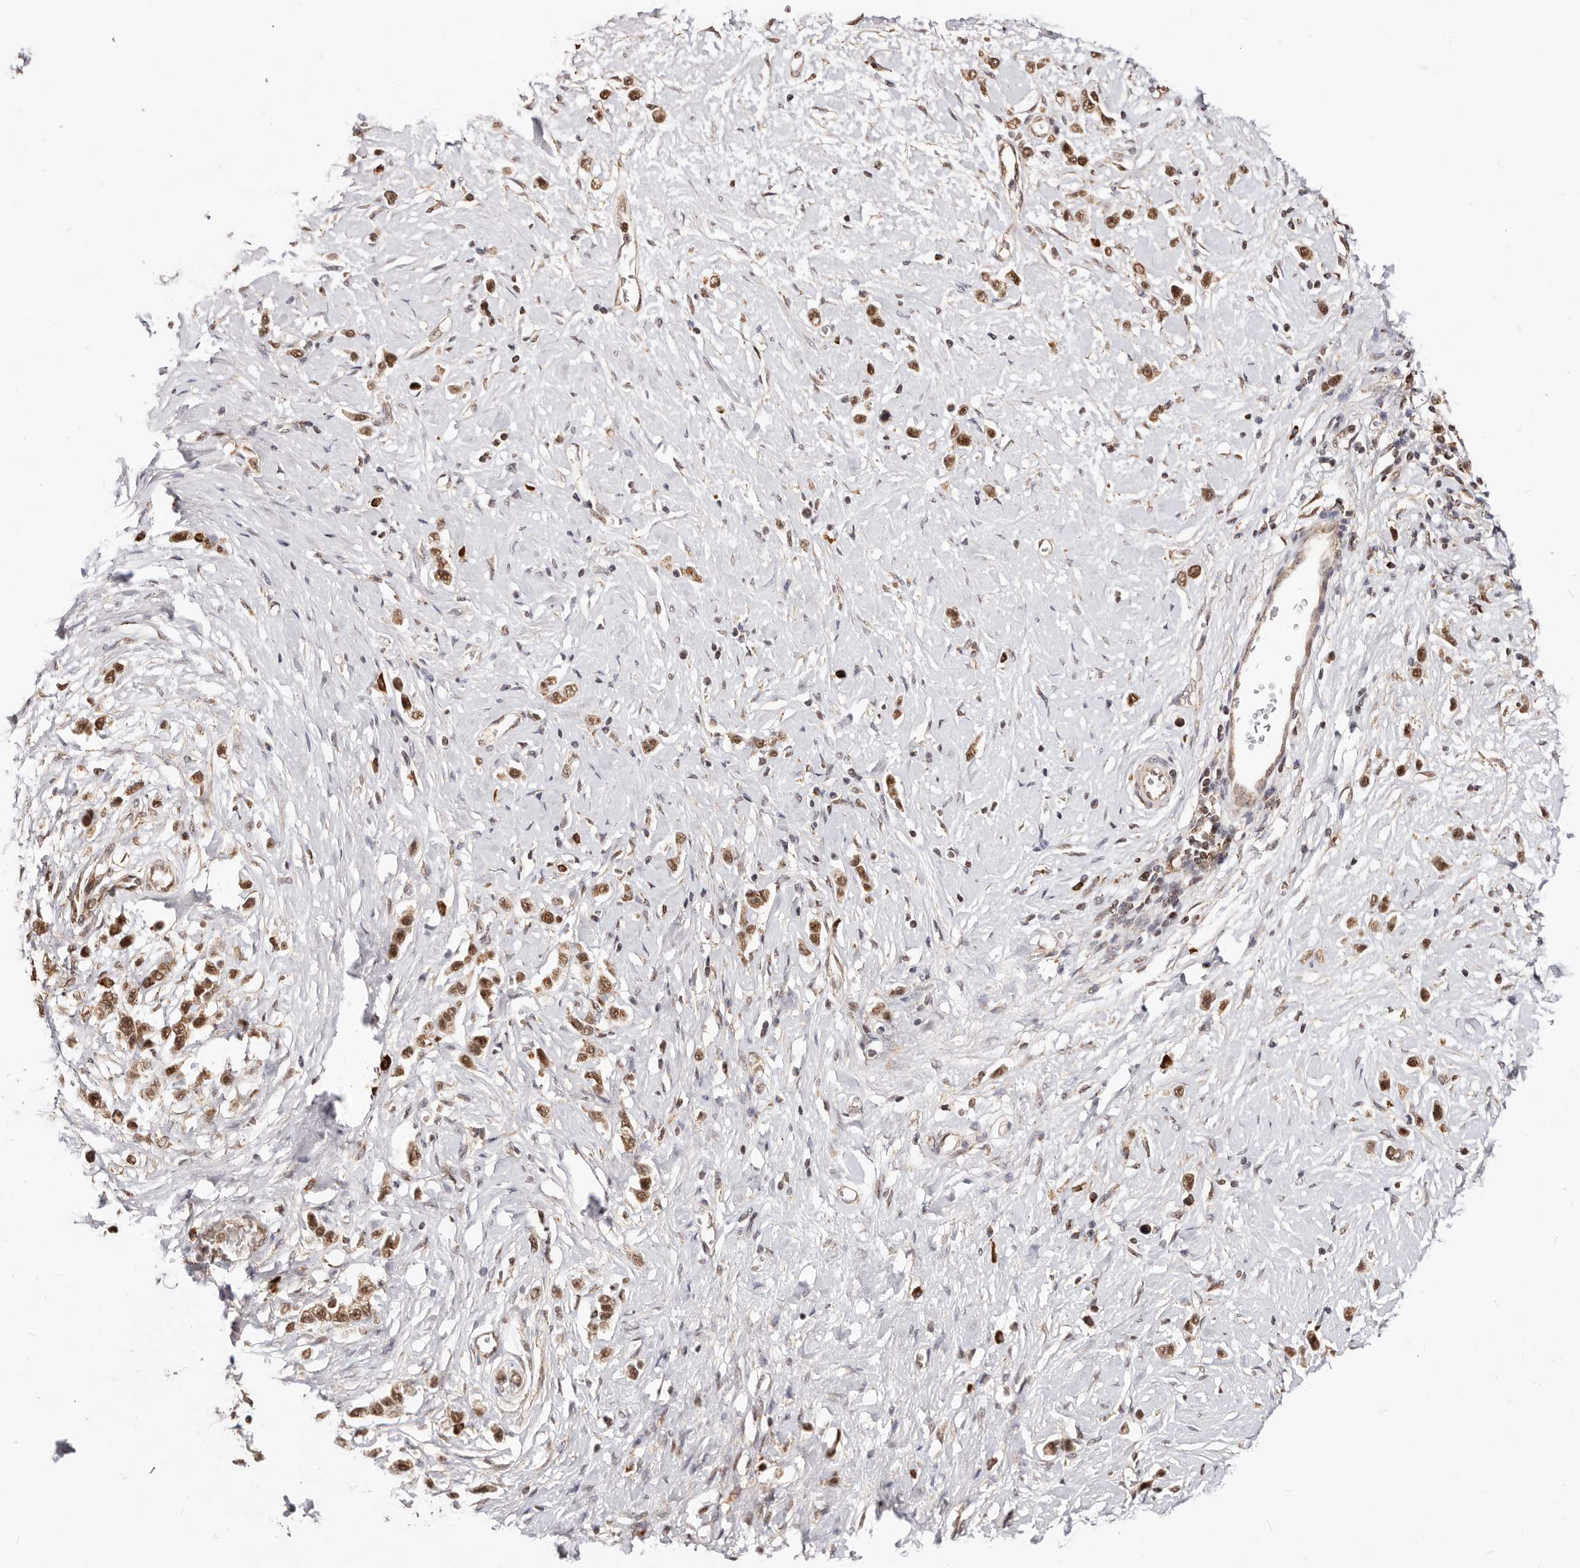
{"staining": {"intensity": "moderate", "quantity": ">75%", "location": "nuclear"}, "tissue": "stomach cancer", "cell_type": "Tumor cells", "image_type": "cancer", "snomed": [{"axis": "morphology", "description": "Adenocarcinoma, NOS"}, {"axis": "topography", "description": "Stomach"}], "caption": "Protein staining by IHC reveals moderate nuclear staining in approximately >75% of tumor cells in stomach cancer (adenocarcinoma).", "gene": "SEC14L1", "patient": {"sex": "female", "age": 65}}